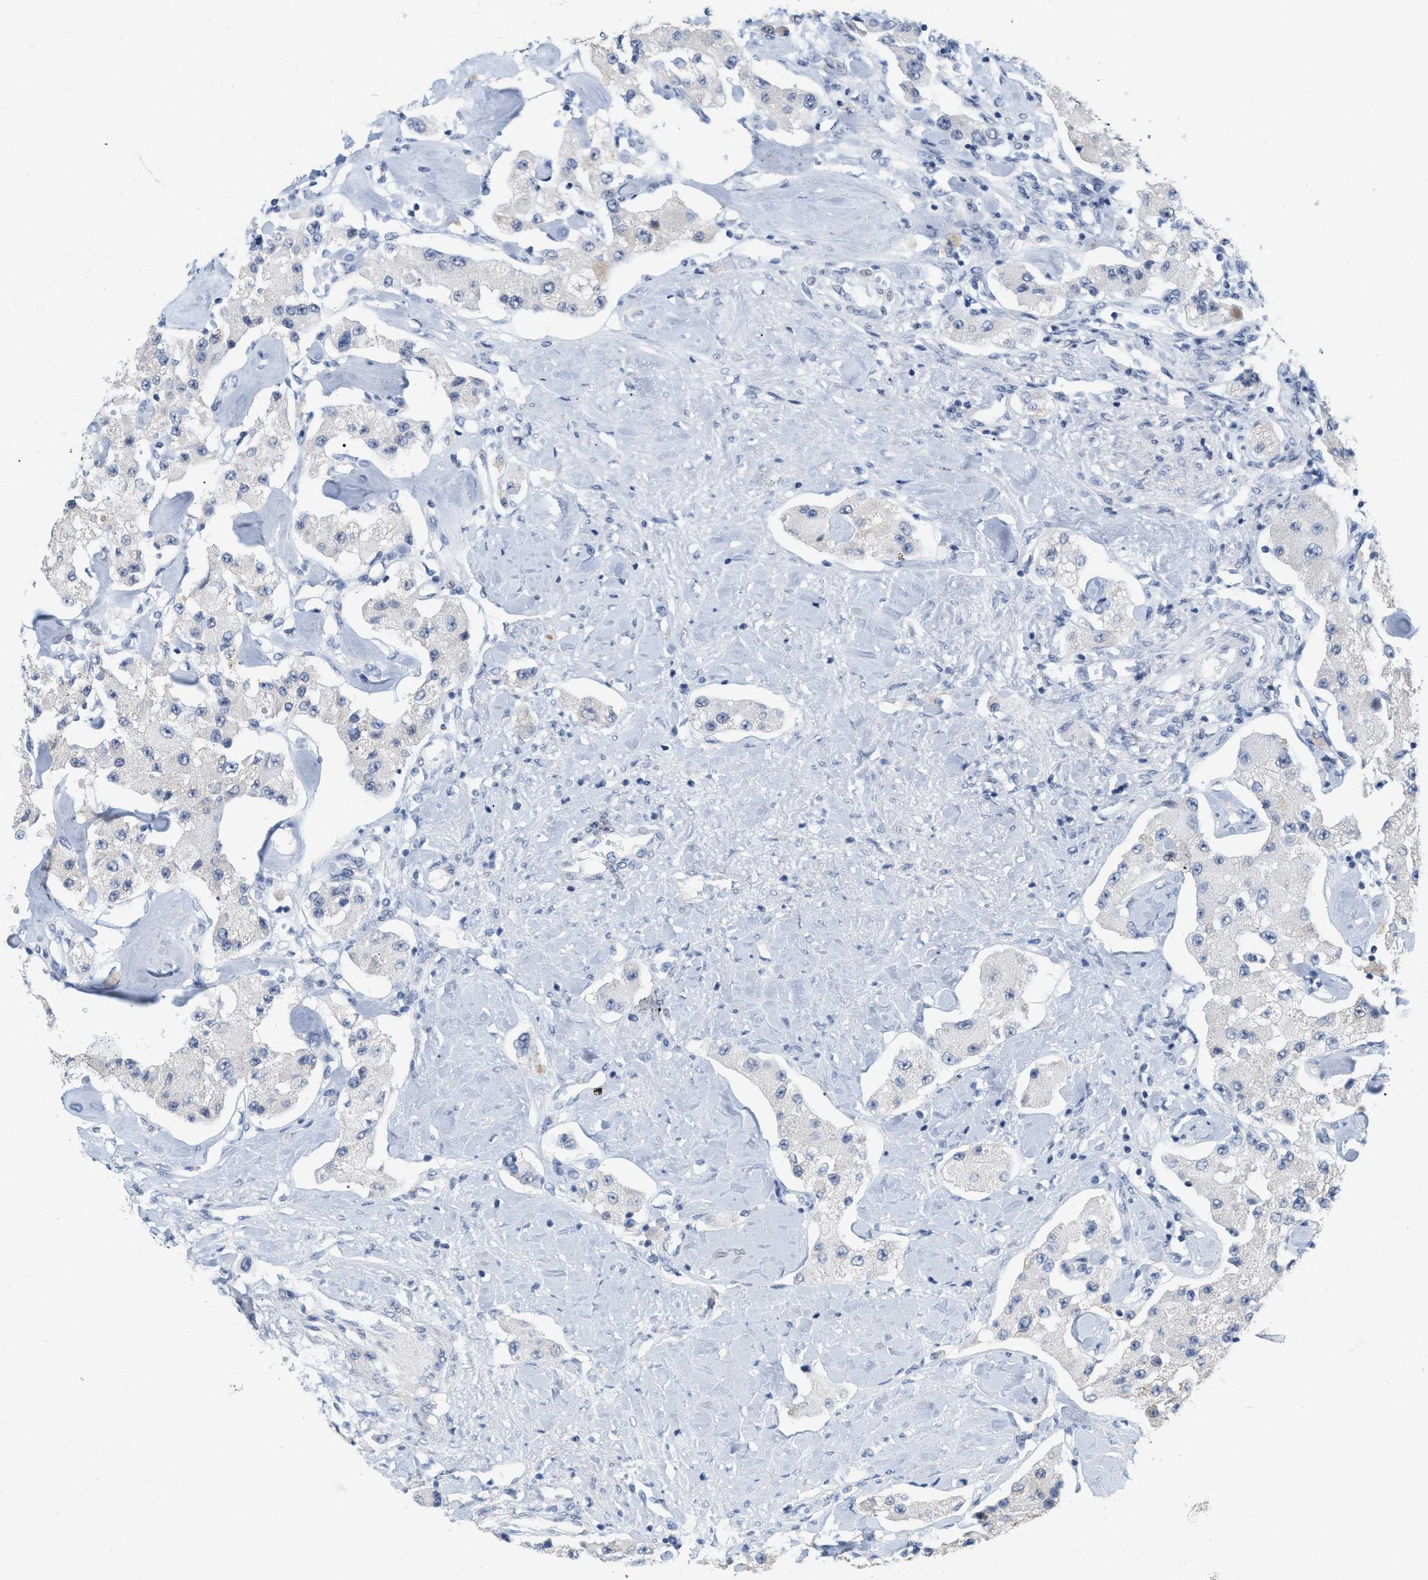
{"staining": {"intensity": "negative", "quantity": "none", "location": "none"}, "tissue": "carcinoid", "cell_type": "Tumor cells", "image_type": "cancer", "snomed": [{"axis": "morphology", "description": "Carcinoid, malignant, NOS"}, {"axis": "topography", "description": "Pancreas"}], "caption": "Carcinoid was stained to show a protein in brown. There is no significant expression in tumor cells. (Stains: DAB (3,3'-diaminobenzidine) IHC with hematoxylin counter stain, Microscopy: brightfield microscopy at high magnification).", "gene": "XIRP1", "patient": {"sex": "male", "age": 41}}